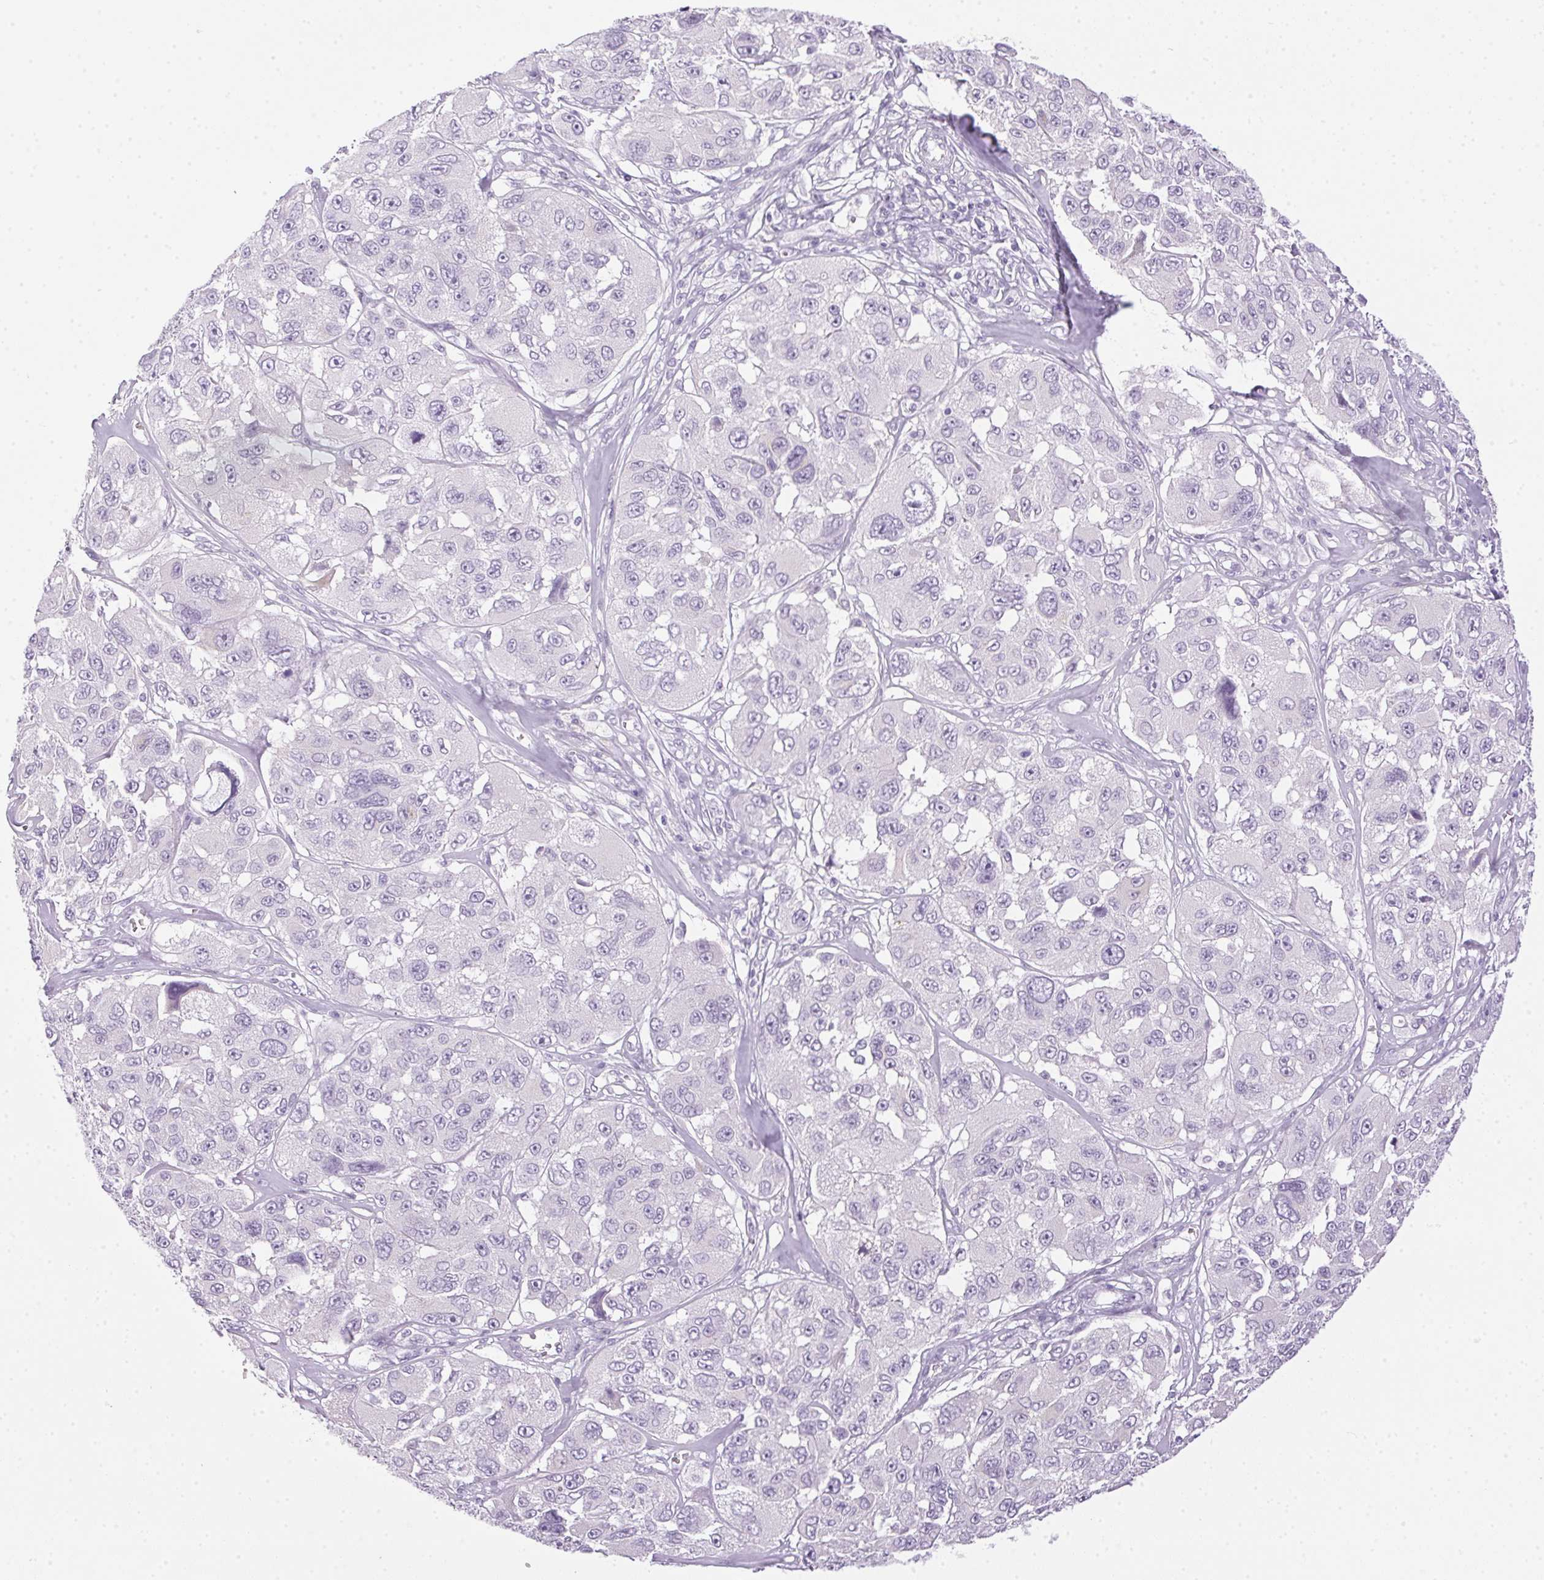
{"staining": {"intensity": "negative", "quantity": "none", "location": "none"}, "tissue": "melanoma", "cell_type": "Tumor cells", "image_type": "cancer", "snomed": [{"axis": "morphology", "description": "Malignant melanoma, NOS"}, {"axis": "topography", "description": "Skin"}], "caption": "Micrograph shows no significant protein expression in tumor cells of melanoma.", "gene": "POPDC2", "patient": {"sex": "female", "age": 66}}